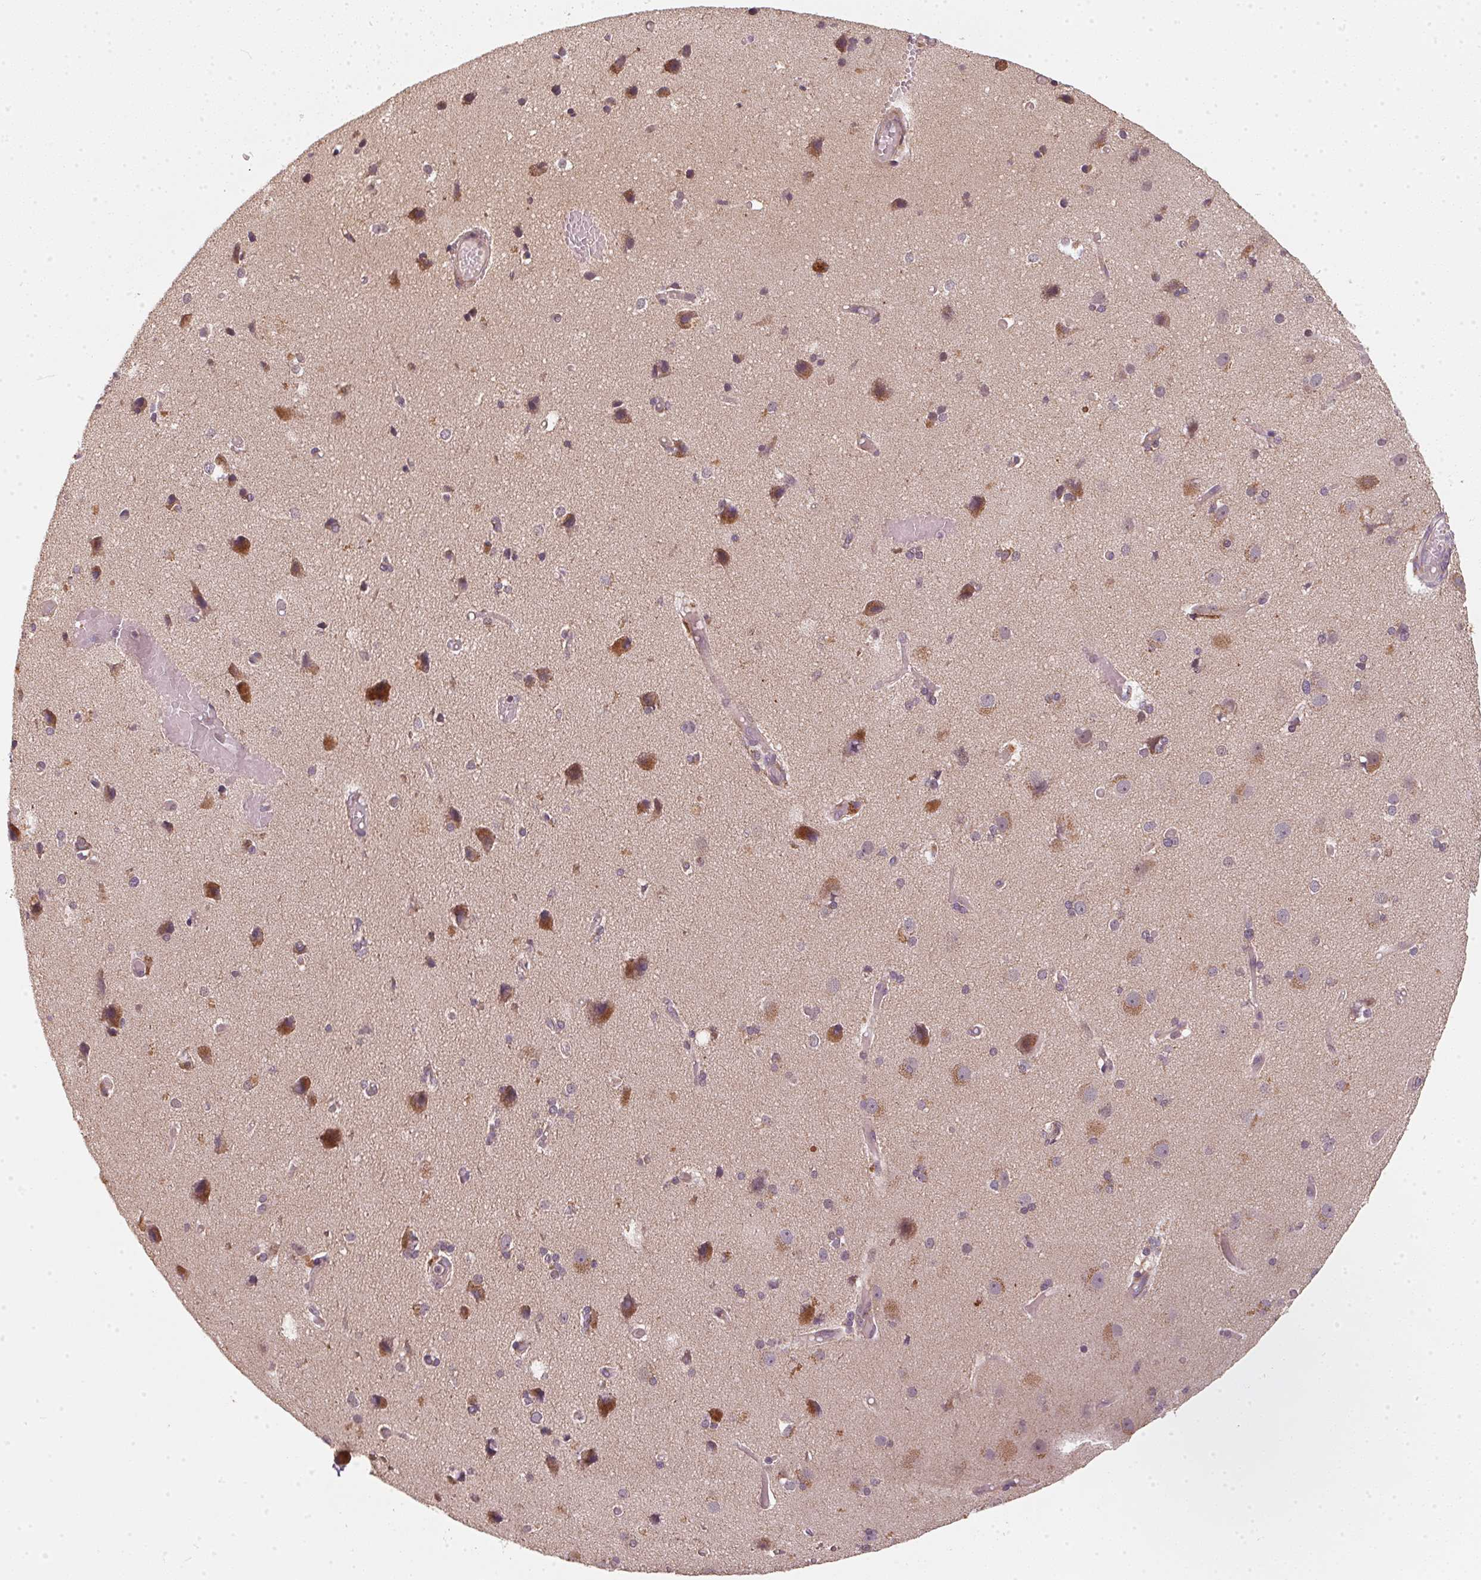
{"staining": {"intensity": "weak", "quantity": "25%-75%", "location": "cytoplasmic/membranous"}, "tissue": "cerebral cortex", "cell_type": "Endothelial cells", "image_type": "normal", "snomed": [{"axis": "morphology", "description": "Normal tissue, NOS"}, {"axis": "morphology", "description": "Glioma, malignant, High grade"}, {"axis": "topography", "description": "Cerebral cortex"}], "caption": "High-magnification brightfield microscopy of unremarkable cerebral cortex stained with DAB (3,3'-diaminobenzidine) (brown) and counterstained with hematoxylin (blue). endothelial cells exhibit weak cytoplasmic/membranous positivity is identified in about25%-75% of cells.", "gene": "MATCAP1", "patient": {"sex": "male", "age": 71}}